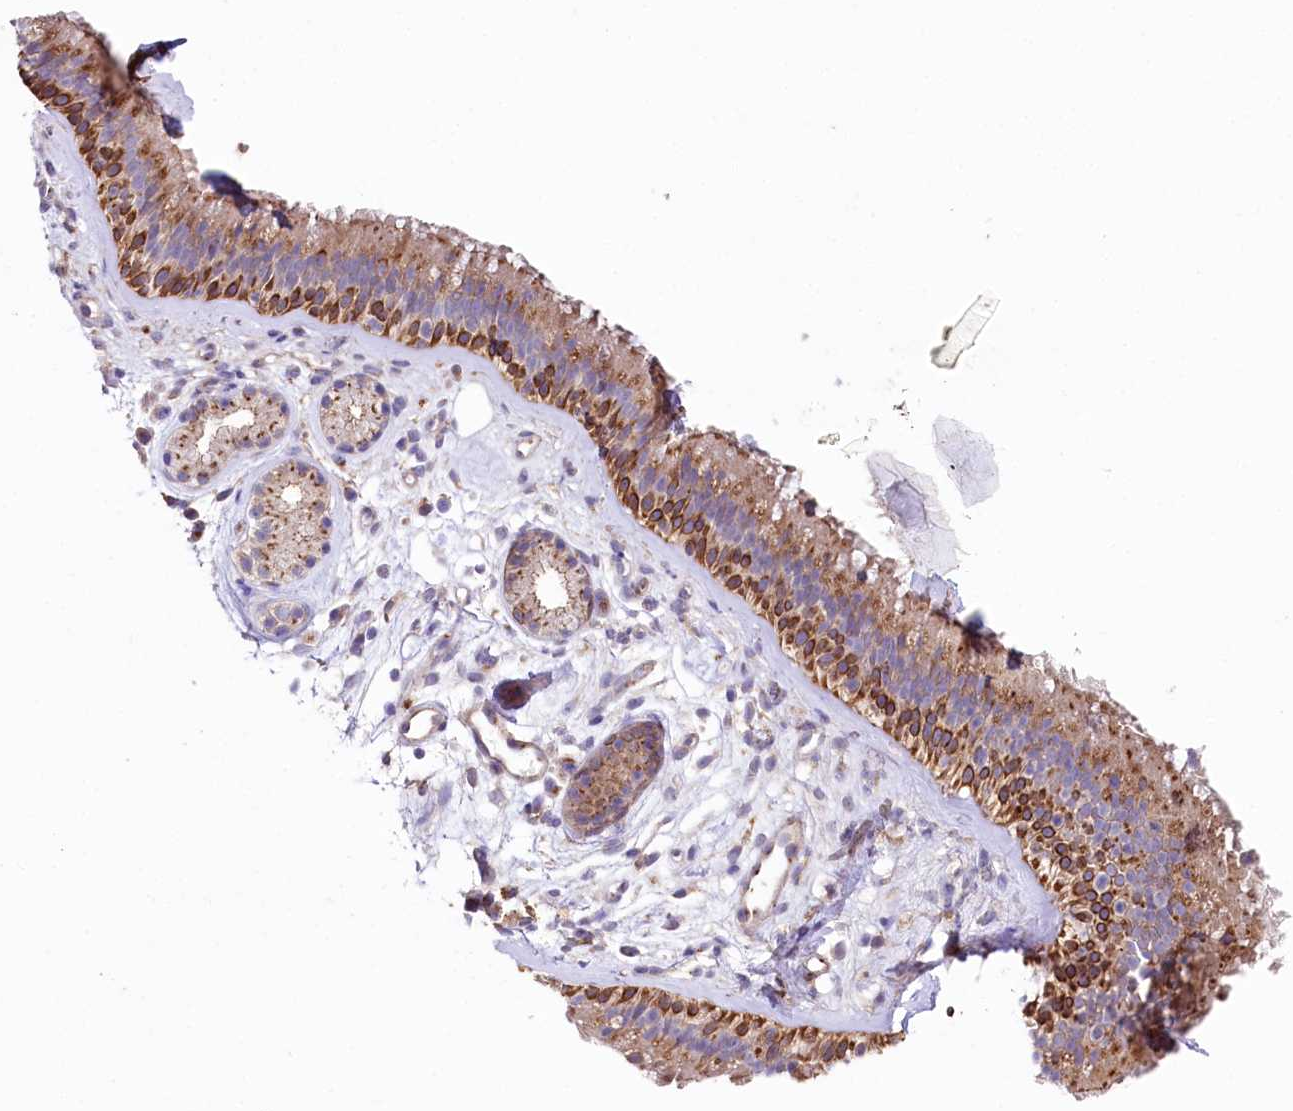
{"staining": {"intensity": "moderate", "quantity": ">75%", "location": "cytoplasmic/membranous"}, "tissue": "nasopharynx", "cell_type": "Respiratory epithelial cells", "image_type": "normal", "snomed": [{"axis": "morphology", "description": "Normal tissue, NOS"}, {"axis": "morphology", "description": "Inflammation, NOS"}, {"axis": "morphology", "description": "Malignant melanoma, Metastatic site"}, {"axis": "topography", "description": "Nasopharynx"}], "caption": "Respiratory epithelial cells display moderate cytoplasmic/membranous positivity in approximately >75% of cells in unremarkable nasopharynx. (Brightfield microscopy of DAB IHC at high magnification).", "gene": "STX6", "patient": {"sex": "male", "age": 70}}